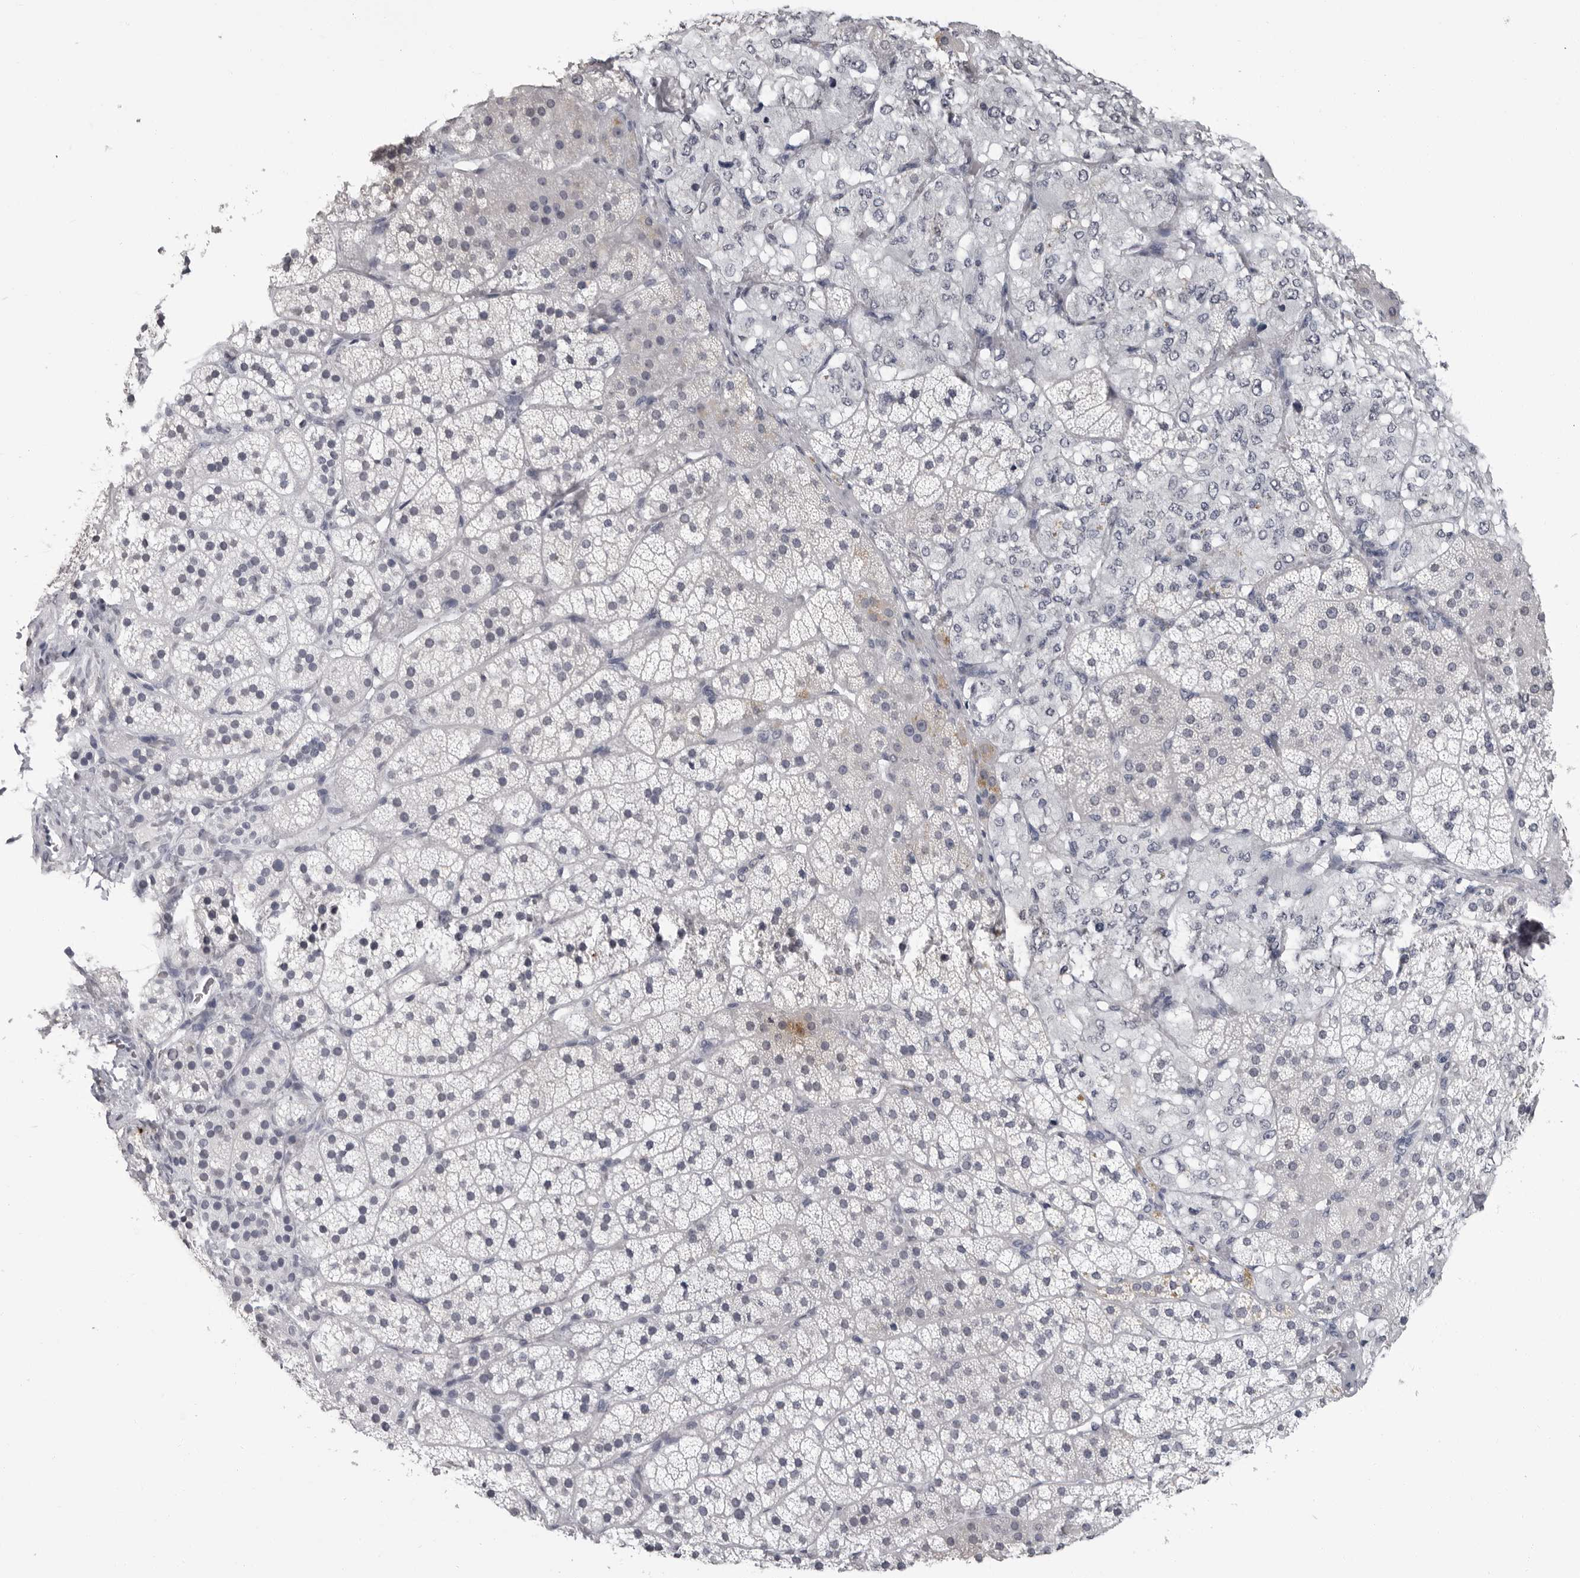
{"staining": {"intensity": "negative", "quantity": "none", "location": "none"}, "tissue": "adrenal gland", "cell_type": "Glandular cells", "image_type": "normal", "snomed": [{"axis": "morphology", "description": "Normal tissue, NOS"}, {"axis": "topography", "description": "Adrenal gland"}], "caption": "Glandular cells are negative for protein expression in unremarkable human adrenal gland. (Stains: DAB immunohistochemistry (IHC) with hematoxylin counter stain, Microscopy: brightfield microscopy at high magnification).", "gene": "HEPACAM", "patient": {"sex": "female", "age": 44}}